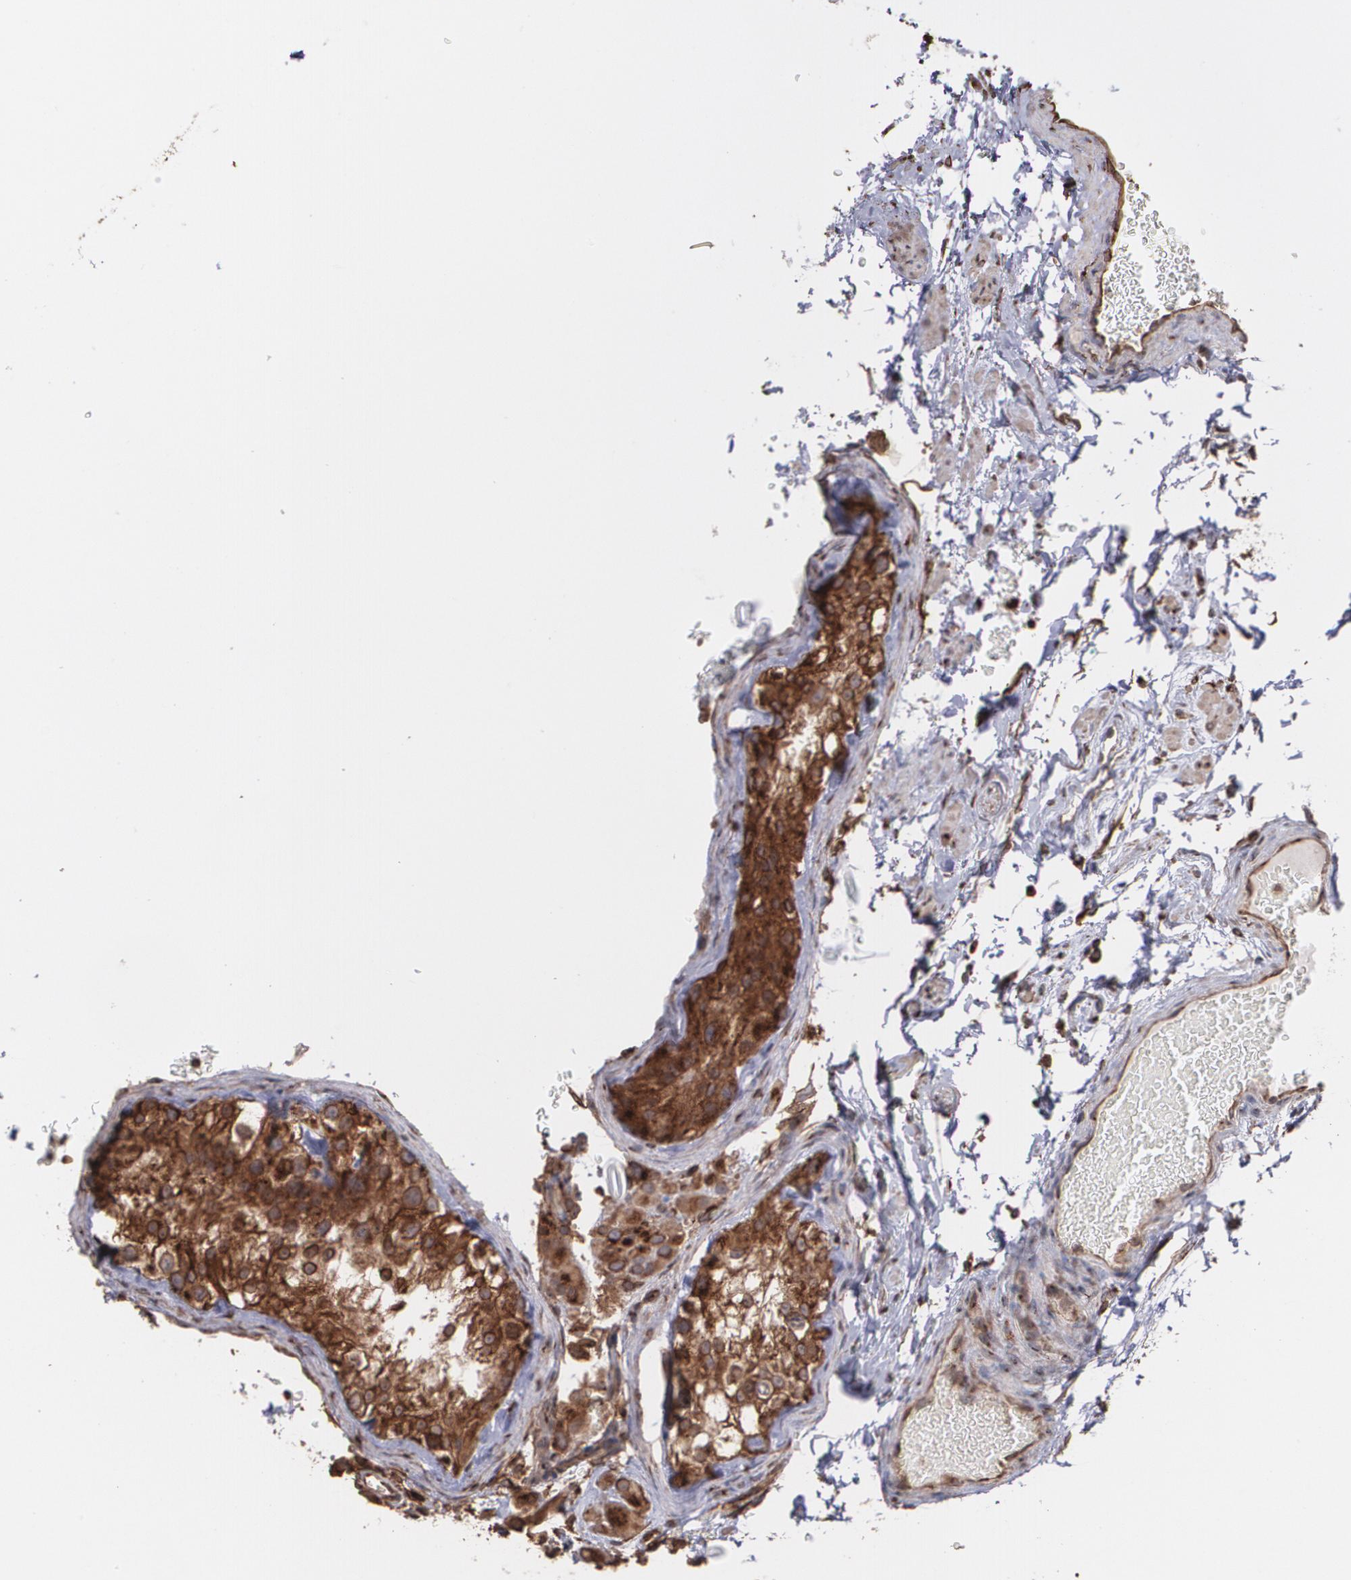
{"staining": {"intensity": "strong", "quantity": ">75%", "location": "cytoplasmic/membranous"}, "tissue": "epididymis", "cell_type": "Glandular cells", "image_type": "normal", "snomed": [{"axis": "morphology", "description": "Normal tissue, NOS"}, {"axis": "topography", "description": "Testis"}, {"axis": "topography", "description": "Epididymis"}], "caption": "Strong cytoplasmic/membranous positivity is appreciated in about >75% of glandular cells in normal epididymis. (Brightfield microscopy of DAB IHC at high magnification).", "gene": "TRIP11", "patient": {"sex": "male", "age": 36}}